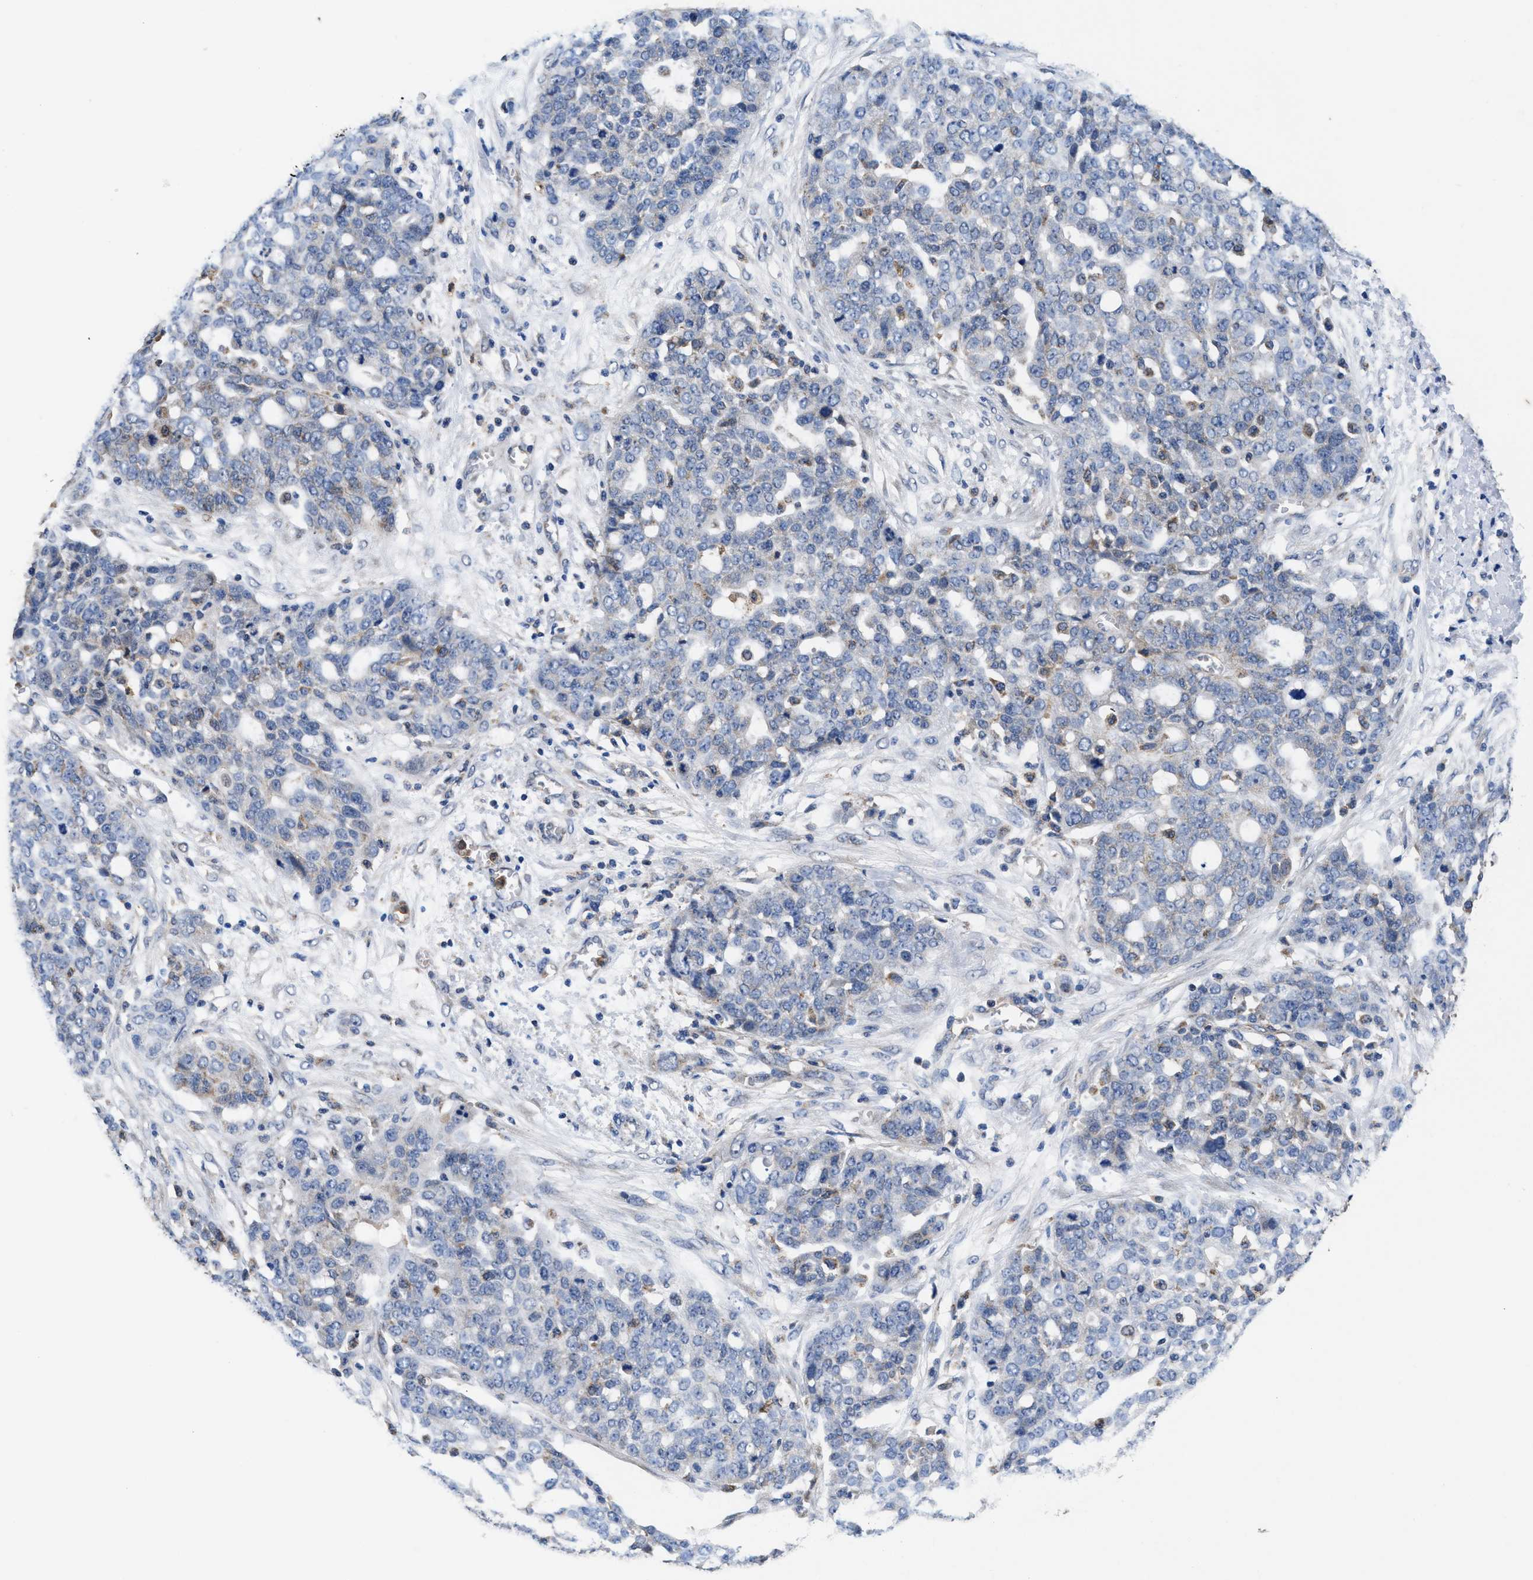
{"staining": {"intensity": "negative", "quantity": "none", "location": "none"}, "tissue": "ovarian cancer", "cell_type": "Tumor cells", "image_type": "cancer", "snomed": [{"axis": "morphology", "description": "Cystadenocarcinoma, serous, NOS"}, {"axis": "topography", "description": "Soft tissue"}, {"axis": "topography", "description": "Ovary"}], "caption": "DAB (3,3'-diaminobenzidine) immunohistochemical staining of ovarian cancer (serous cystadenocarcinoma) exhibits no significant staining in tumor cells.", "gene": "ACLY", "patient": {"sex": "female", "age": 57}}